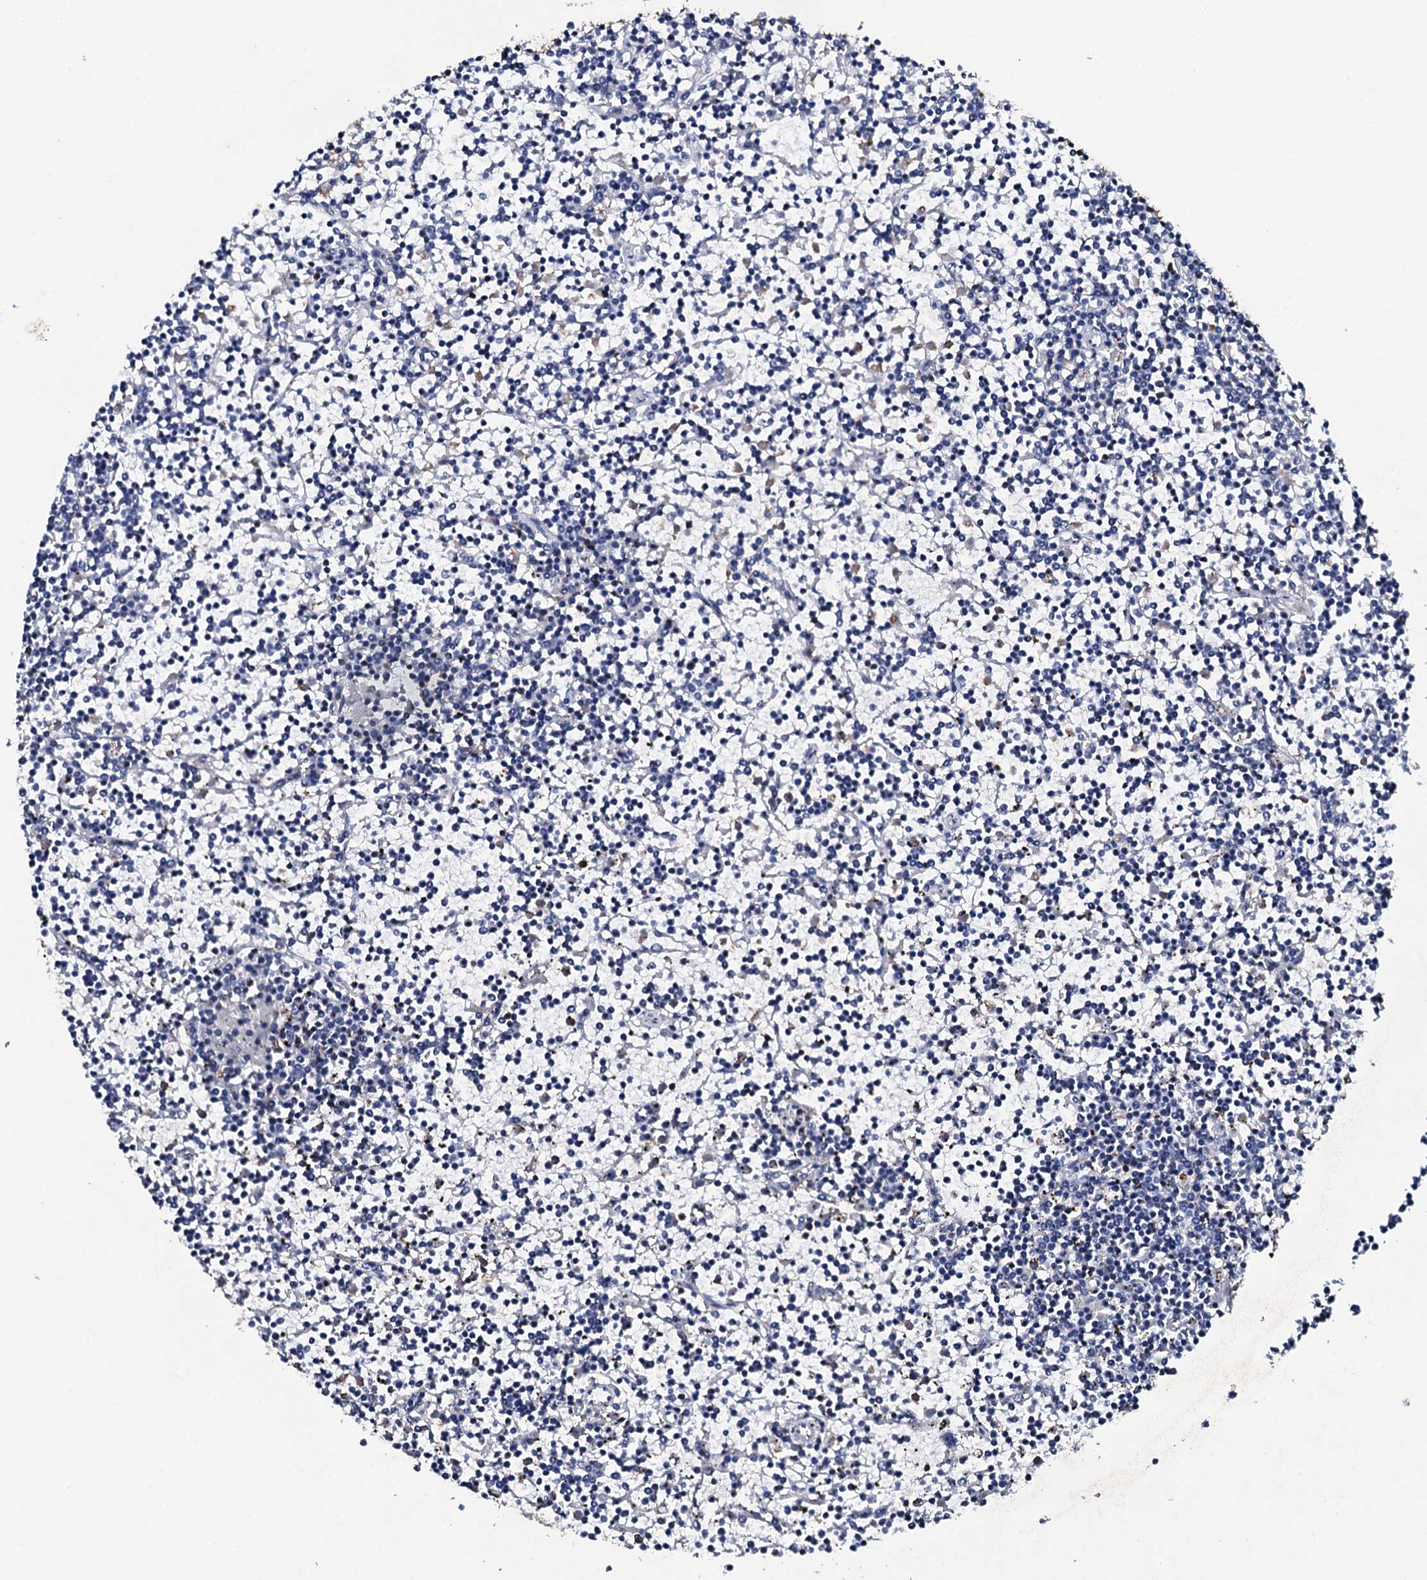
{"staining": {"intensity": "negative", "quantity": "none", "location": "none"}, "tissue": "lymphoma", "cell_type": "Tumor cells", "image_type": "cancer", "snomed": [{"axis": "morphology", "description": "Malignant lymphoma, non-Hodgkin's type, Low grade"}, {"axis": "topography", "description": "Spleen"}], "caption": "Protein analysis of lymphoma displays no significant expression in tumor cells.", "gene": "MS4A4E", "patient": {"sex": "female", "age": 19}}